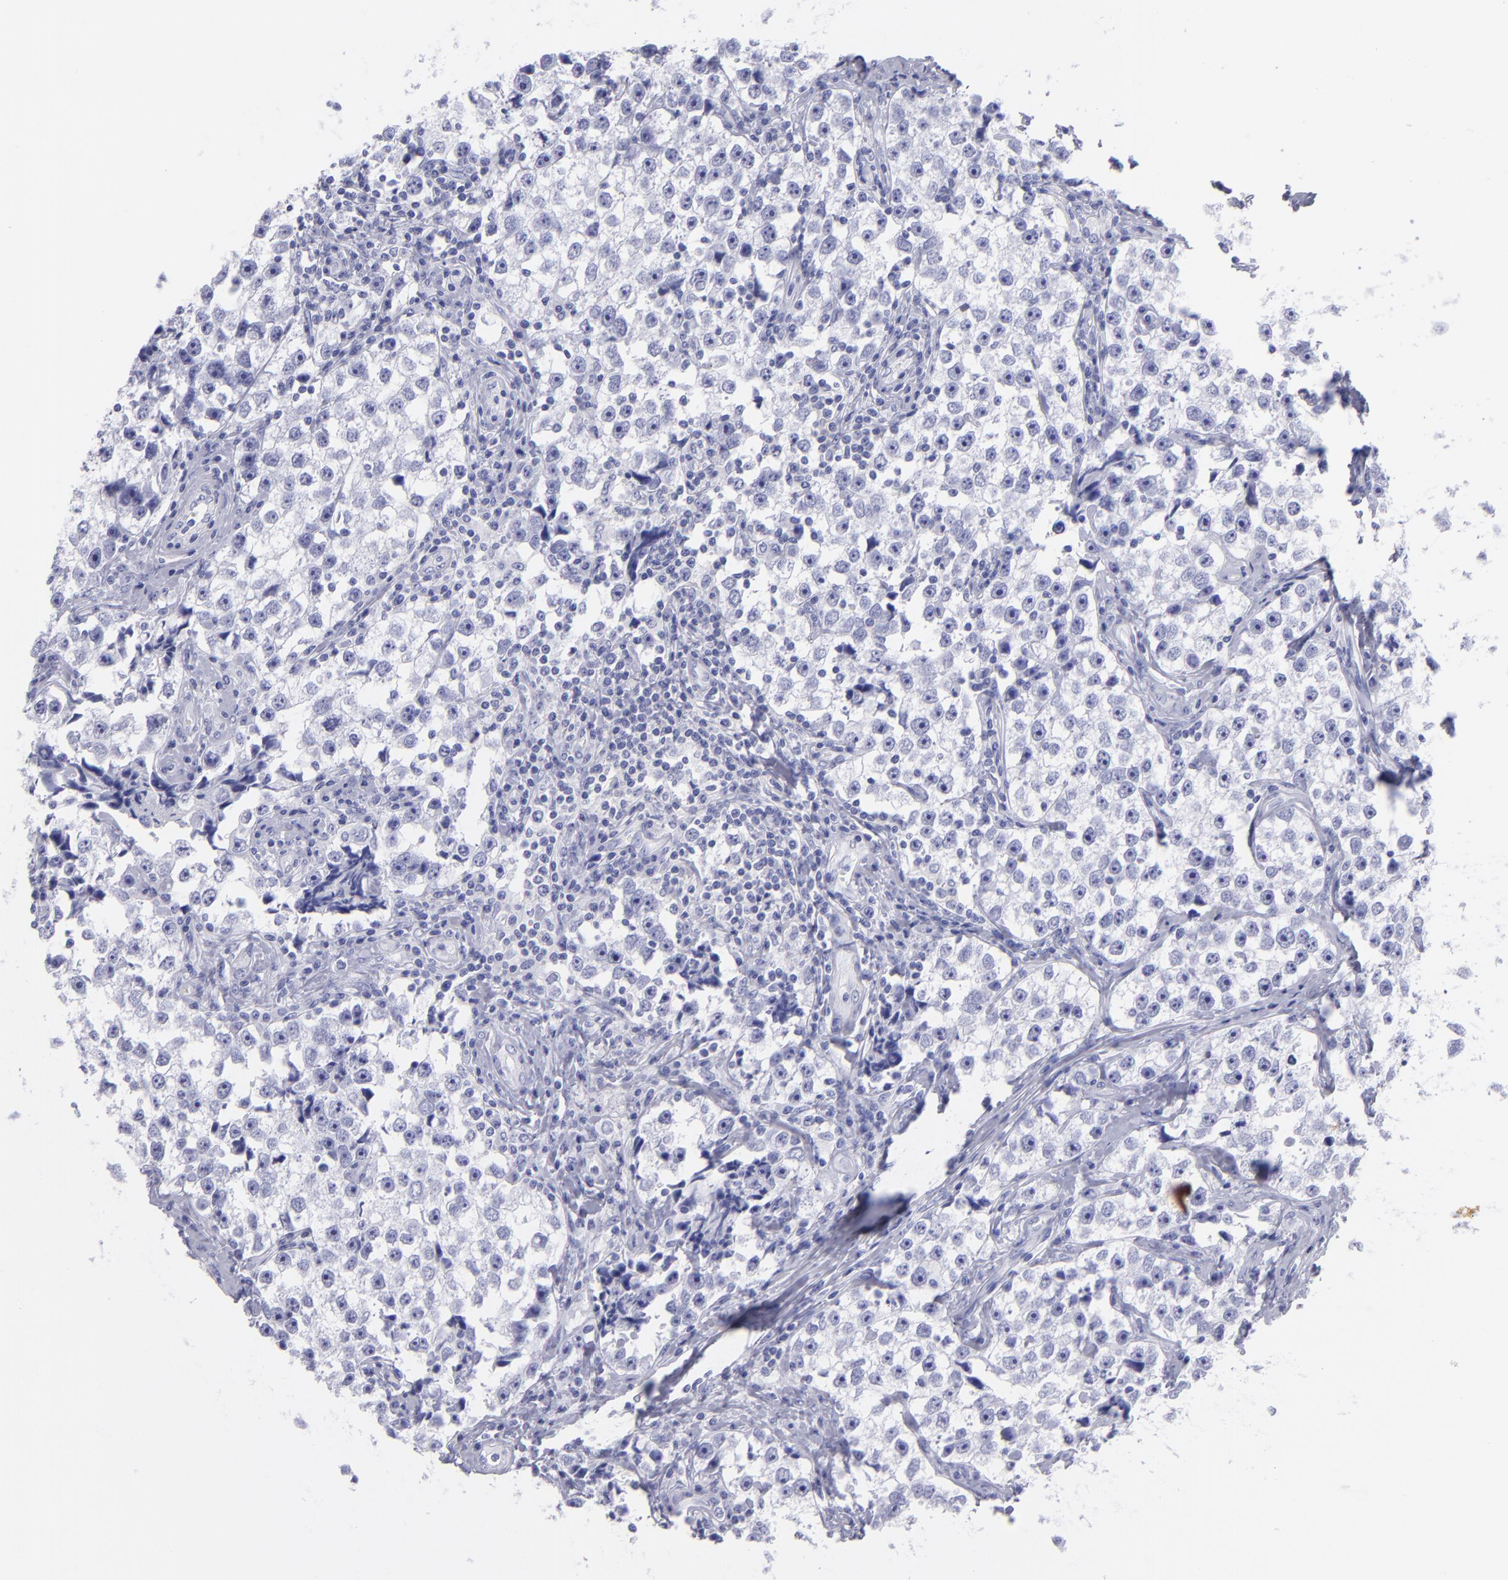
{"staining": {"intensity": "negative", "quantity": "none", "location": "none"}, "tissue": "testis cancer", "cell_type": "Tumor cells", "image_type": "cancer", "snomed": [{"axis": "morphology", "description": "Seminoma, NOS"}, {"axis": "topography", "description": "Testis"}], "caption": "An immunohistochemistry photomicrograph of testis cancer (seminoma) is shown. There is no staining in tumor cells of testis cancer (seminoma).", "gene": "CD82", "patient": {"sex": "male", "age": 32}}